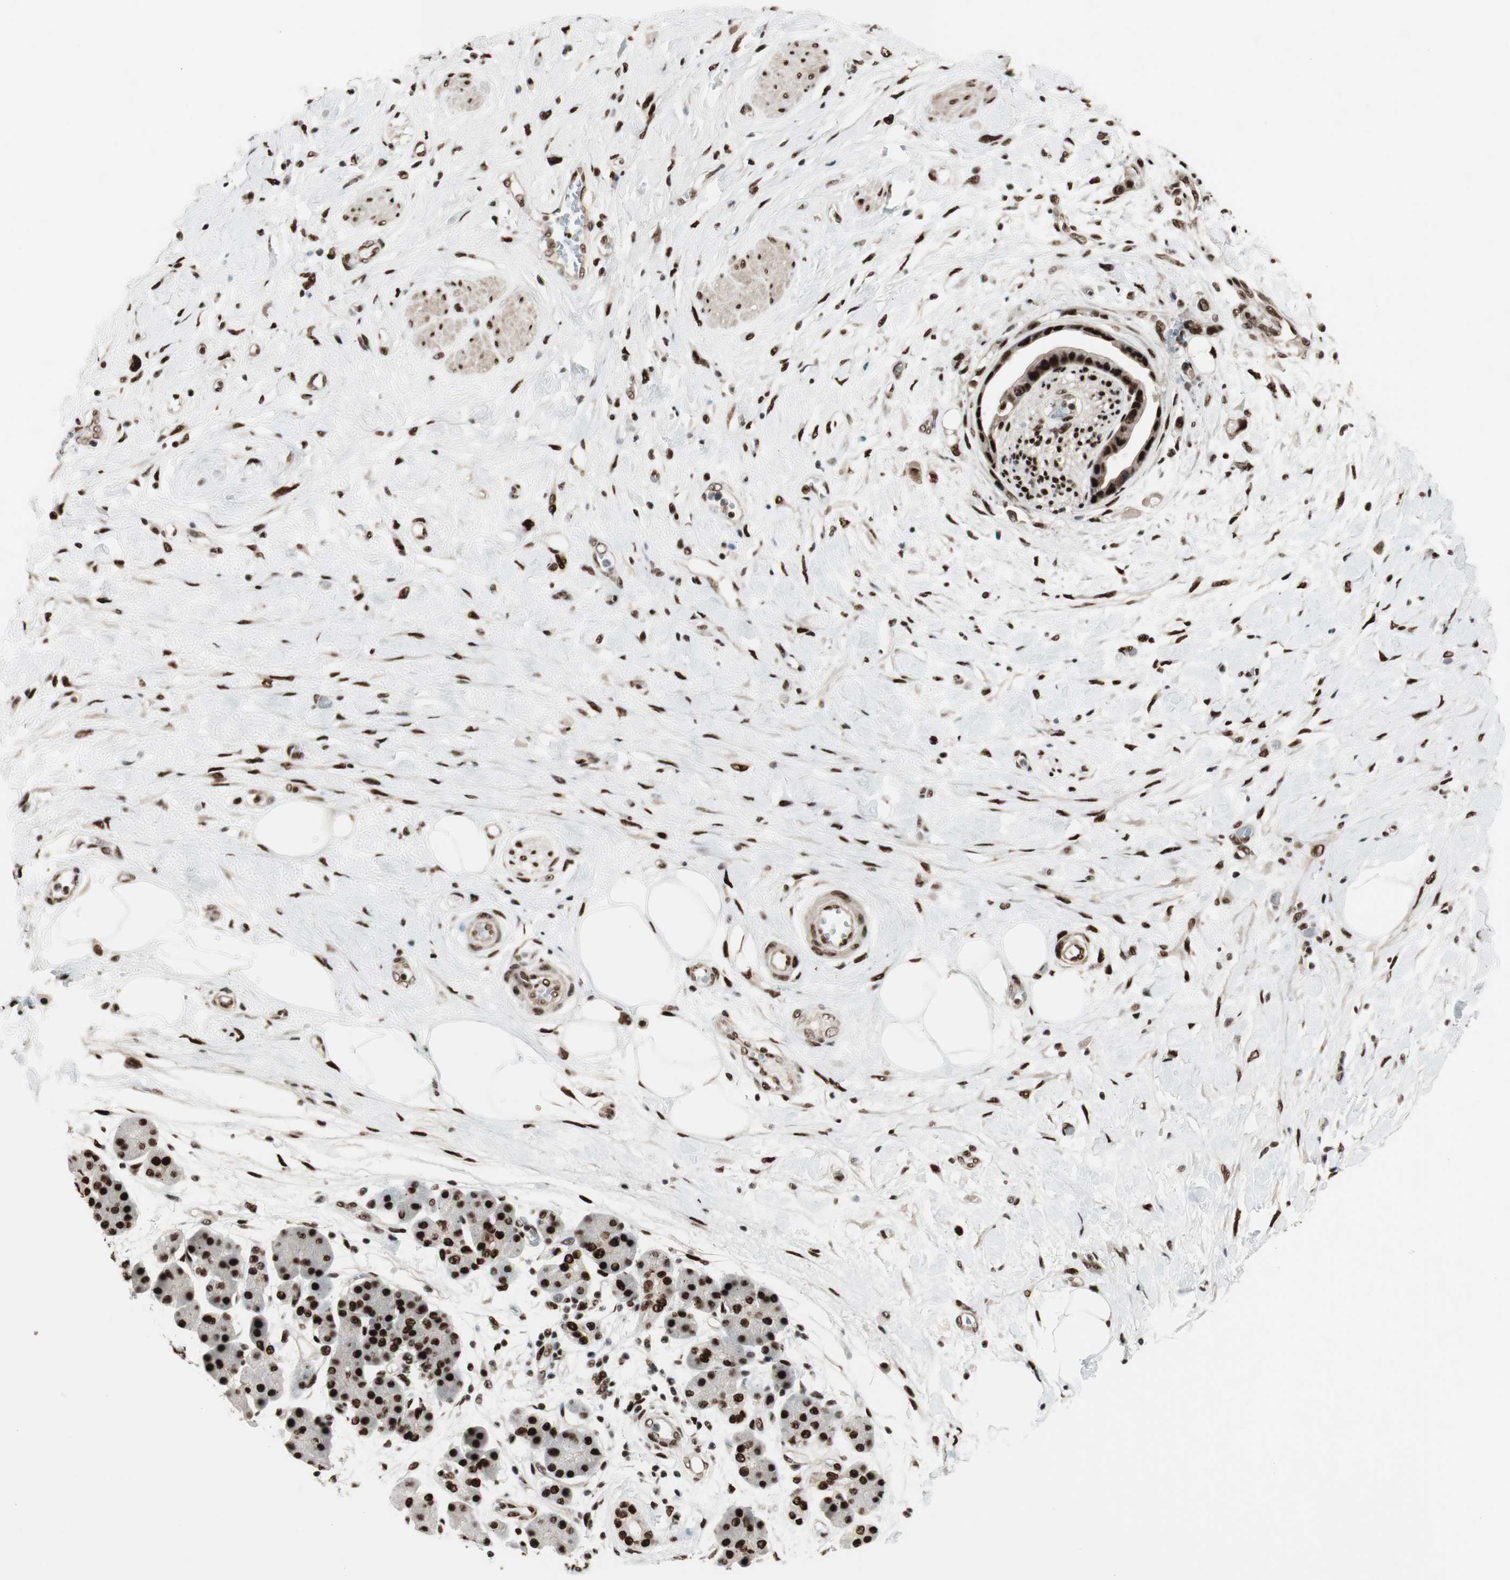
{"staining": {"intensity": "strong", "quantity": ">75%", "location": "nuclear"}, "tissue": "pancreatic cancer", "cell_type": "Tumor cells", "image_type": "cancer", "snomed": [{"axis": "morphology", "description": "Adenocarcinoma, NOS"}, {"axis": "morphology", "description": "Adenocarcinoma, metastatic, NOS"}, {"axis": "topography", "description": "Lymph node"}, {"axis": "topography", "description": "Pancreas"}, {"axis": "topography", "description": "Duodenum"}], "caption": "An image showing strong nuclear staining in about >75% of tumor cells in pancreatic metastatic adenocarcinoma, as visualized by brown immunohistochemical staining.", "gene": "HEXIM1", "patient": {"sex": "female", "age": 64}}